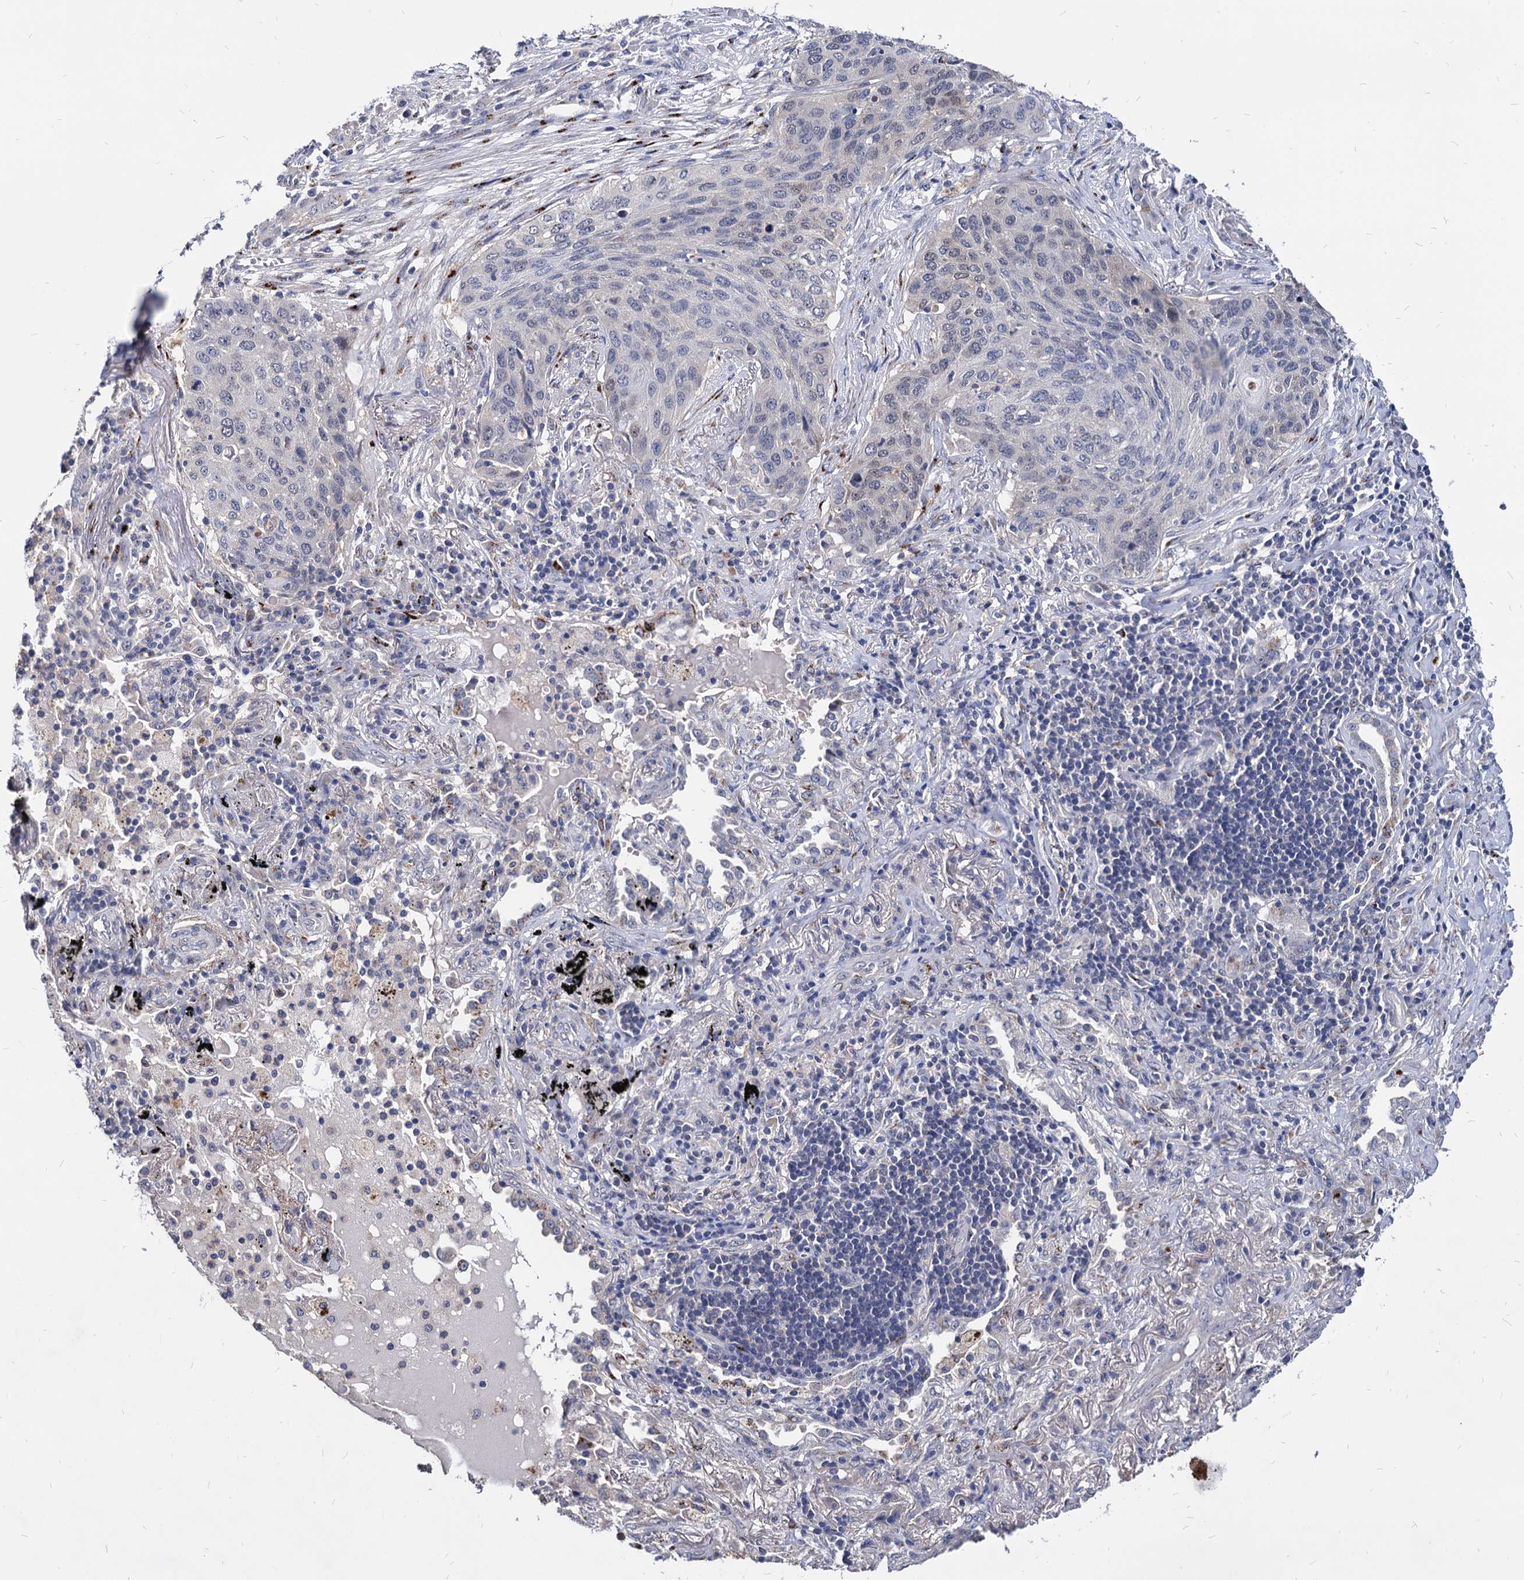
{"staining": {"intensity": "negative", "quantity": "none", "location": "none"}, "tissue": "lung cancer", "cell_type": "Tumor cells", "image_type": "cancer", "snomed": [{"axis": "morphology", "description": "Squamous cell carcinoma, NOS"}, {"axis": "topography", "description": "Lung"}], "caption": "This is a histopathology image of immunohistochemistry (IHC) staining of lung cancer, which shows no expression in tumor cells.", "gene": "ESD", "patient": {"sex": "female", "age": 63}}